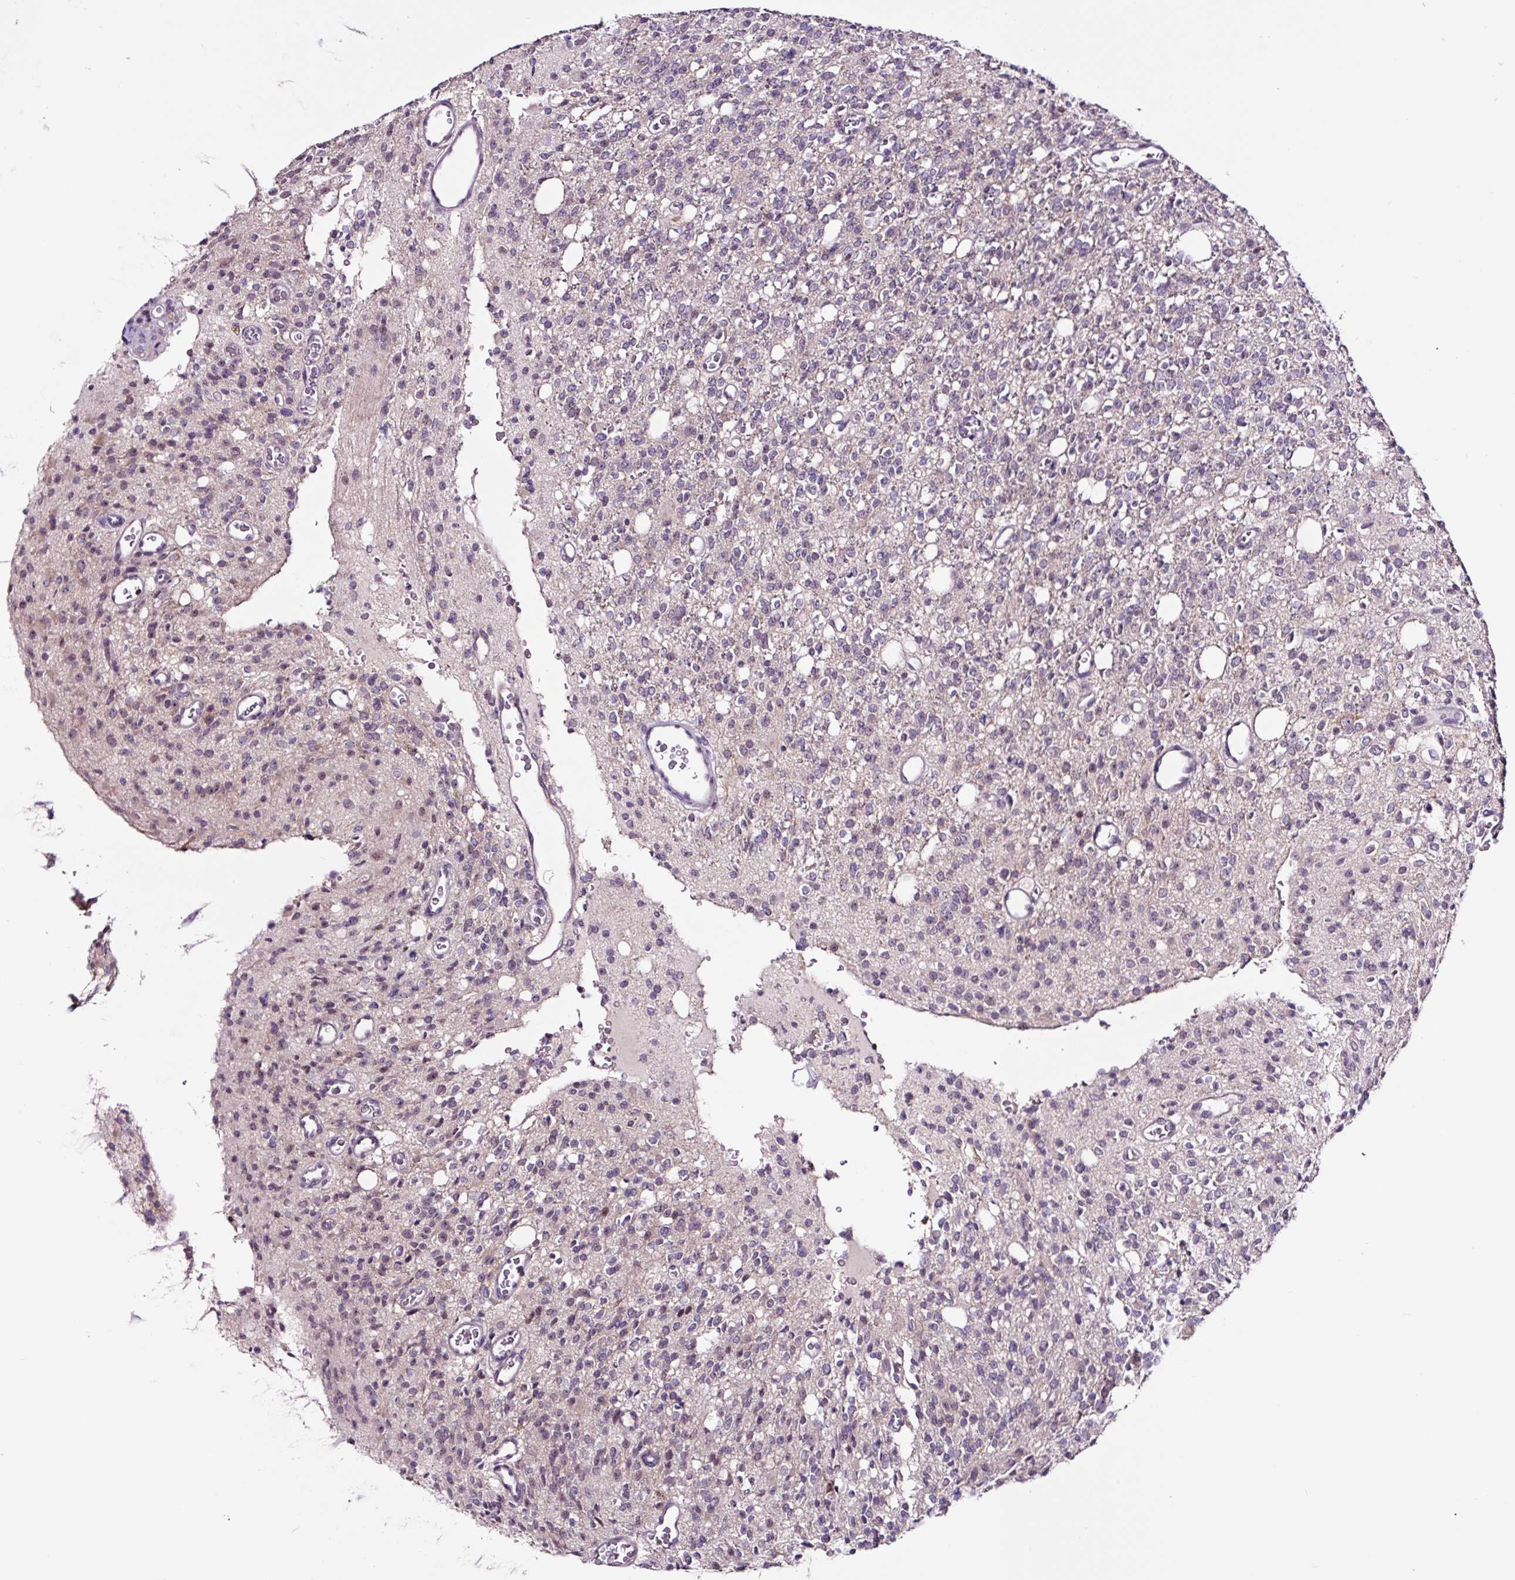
{"staining": {"intensity": "negative", "quantity": "none", "location": "none"}, "tissue": "glioma", "cell_type": "Tumor cells", "image_type": "cancer", "snomed": [{"axis": "morphology", "description": "Glioma, malignant, High grade"}, {"axis": "topography", "description": "Brain"}], "caption": "DAB immunohistochemical staining of glioma displays no significant expression in tumor cells. (IHC, brightfield microscopy, high magnification).", "gene": "NOM1", "patient": {"sex": "male", "age": 34}}